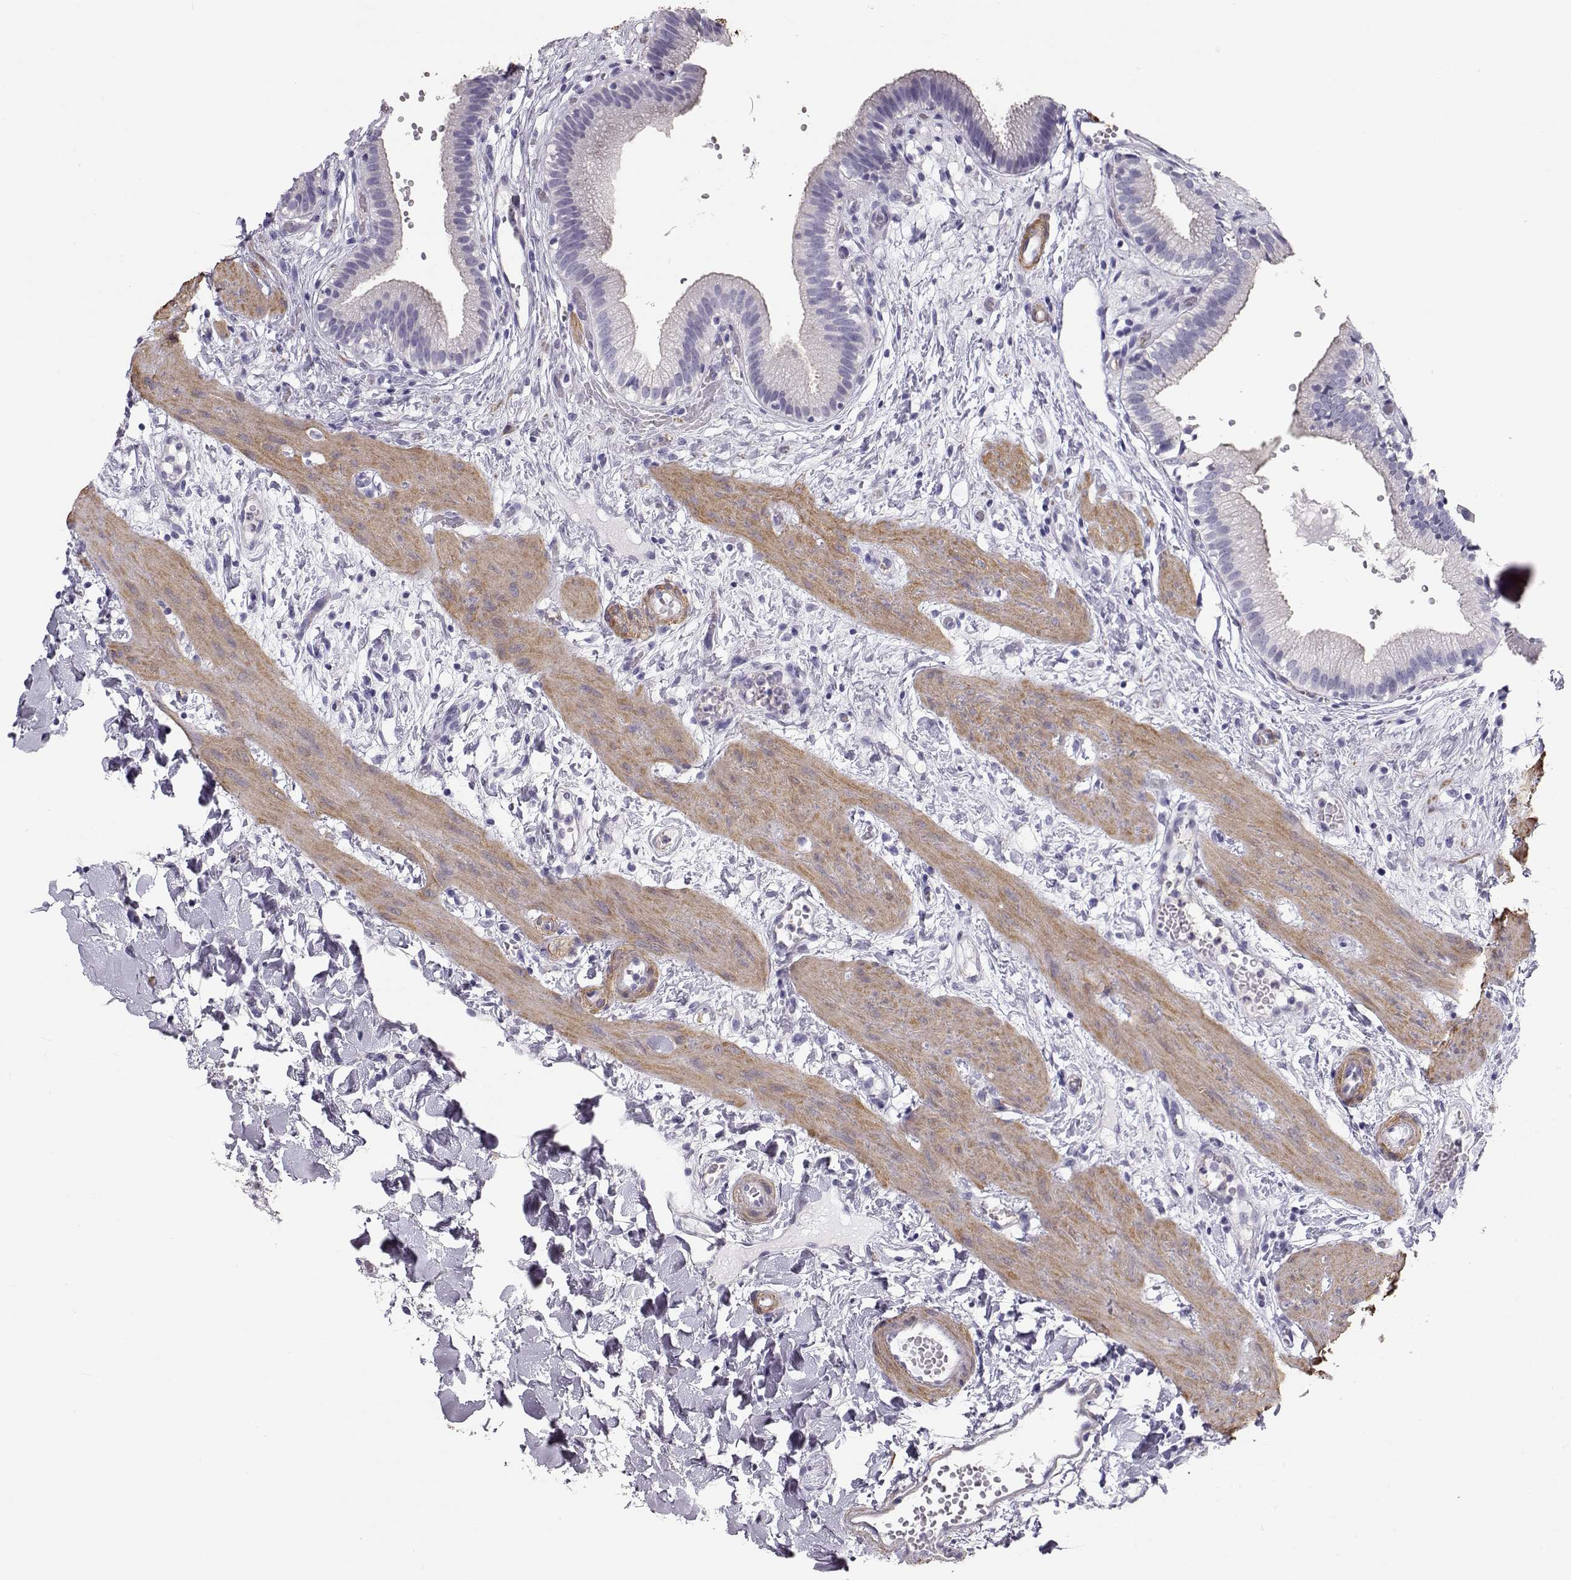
{"staining": {"intensity": "negative", "quantity": "none", "location": "none"}, "tissue": "gallbladder", "cell_type": "Glandular cells", "image_type": "normal", "snomed": [{"axis": "morphology", "description": "Normal tissue, NOS"}, {"axis": "topography", "description": "Gallbladder"}], "caption": "Immunohistochemistry (IHC) micrograph of benign gallbladder: human gallbladder stained with DAB reveals no significant protein expression in glandular cells. Nuclei are stained in blue.", "gene": "SLITRK3", "patient": {"sex": "female", "age": 24}}